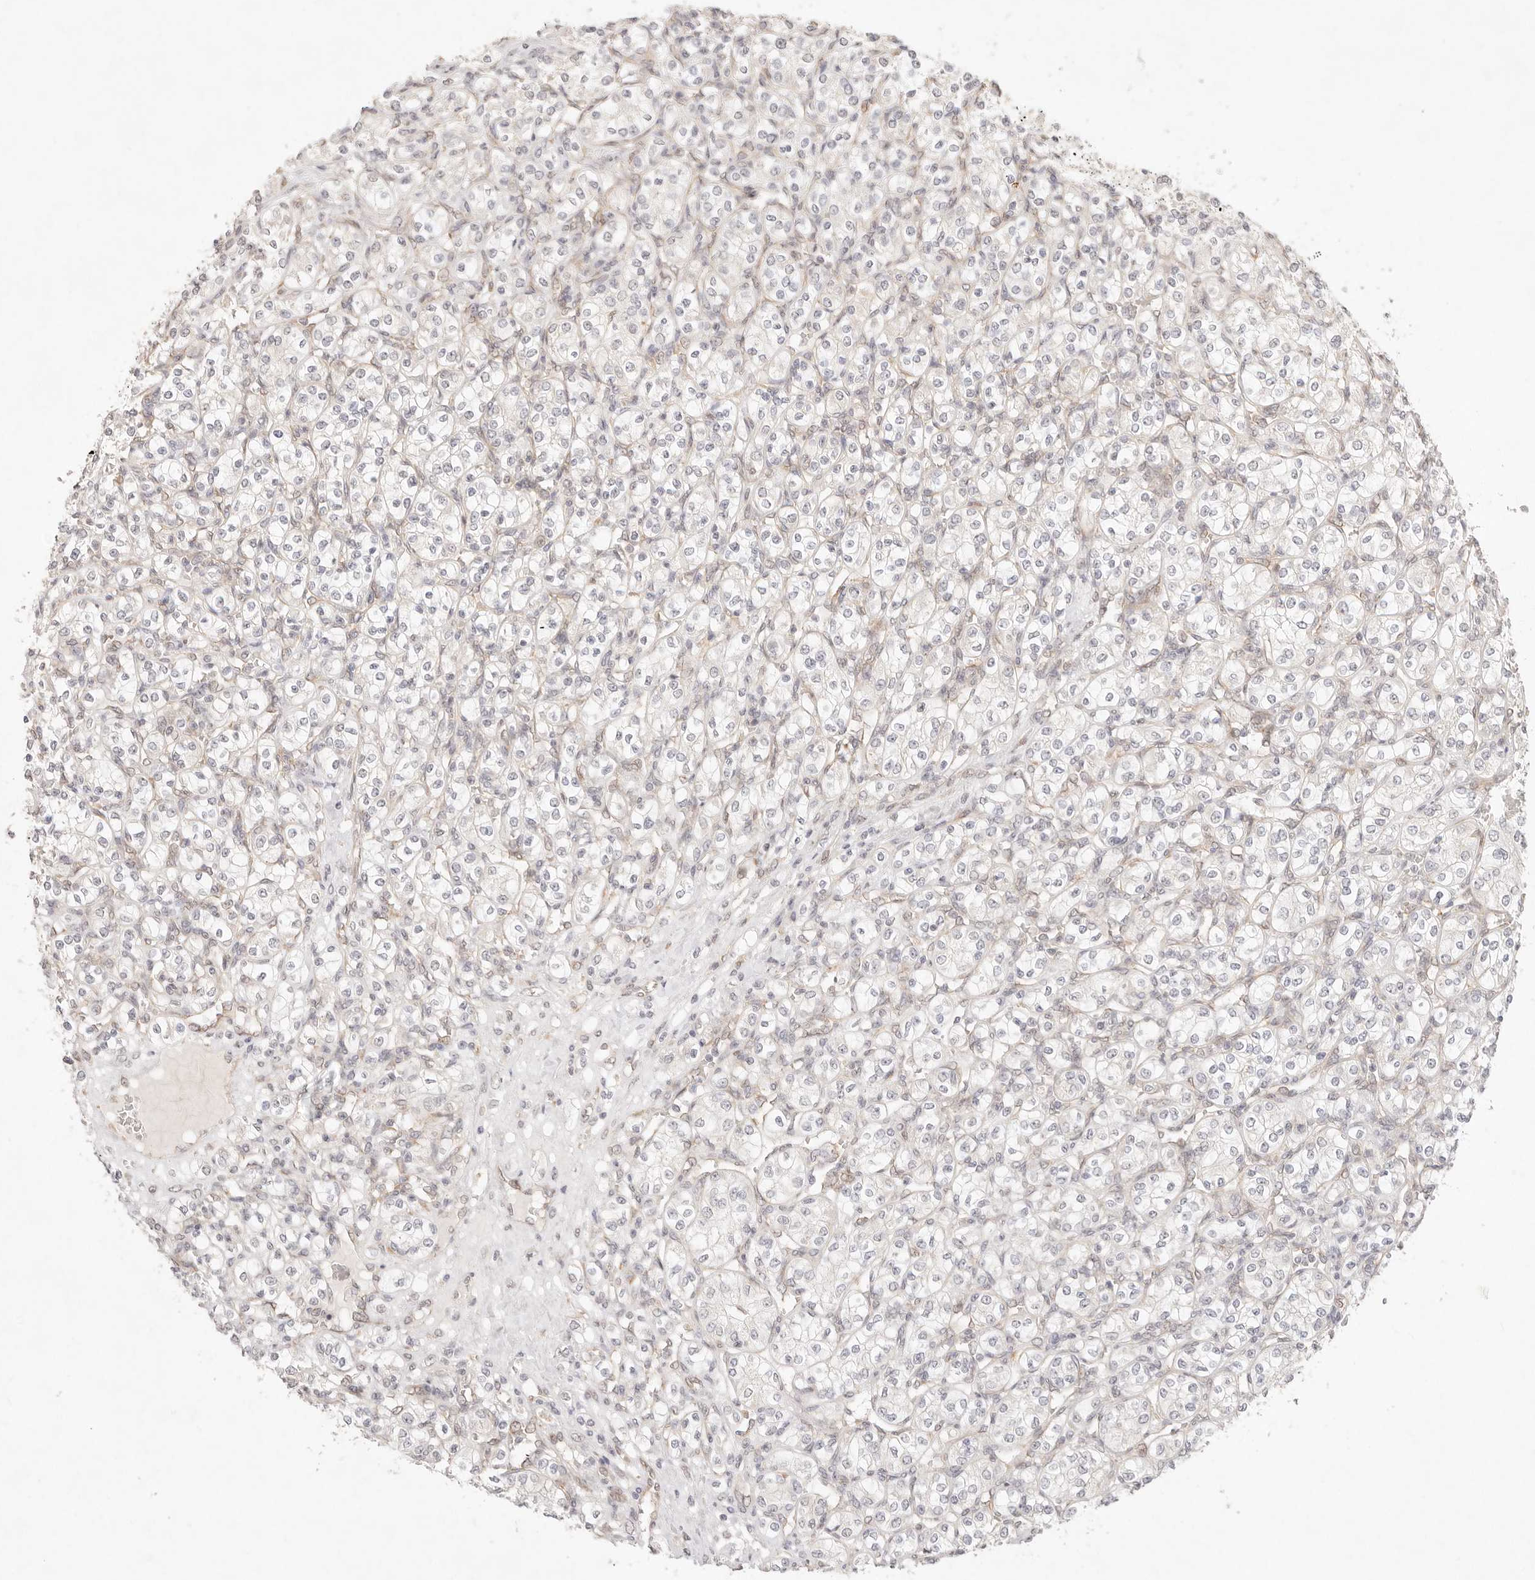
{"staining": {"intensity": "negative", "quantity": "none", "location": "none"}, "tissue": "renal cancer", "cell_type": "Tumor cells", "image_type": "cancer", "snomed": [{"axis": "morphology", "description": "Adenocarcinoma, NOS"}, {"axis": "topography", "description": "Kidney"}], "caption": "Immunohistochemistry micrograph of neoplastic tissue: human renal cancer (adenocarcinoma) stained with DAB (3,3'-diaminobenzidine) displays no significant protein staining in tumor cells.", "gene": "GPR156", "patient": {"sex": "male", "age": 77}}